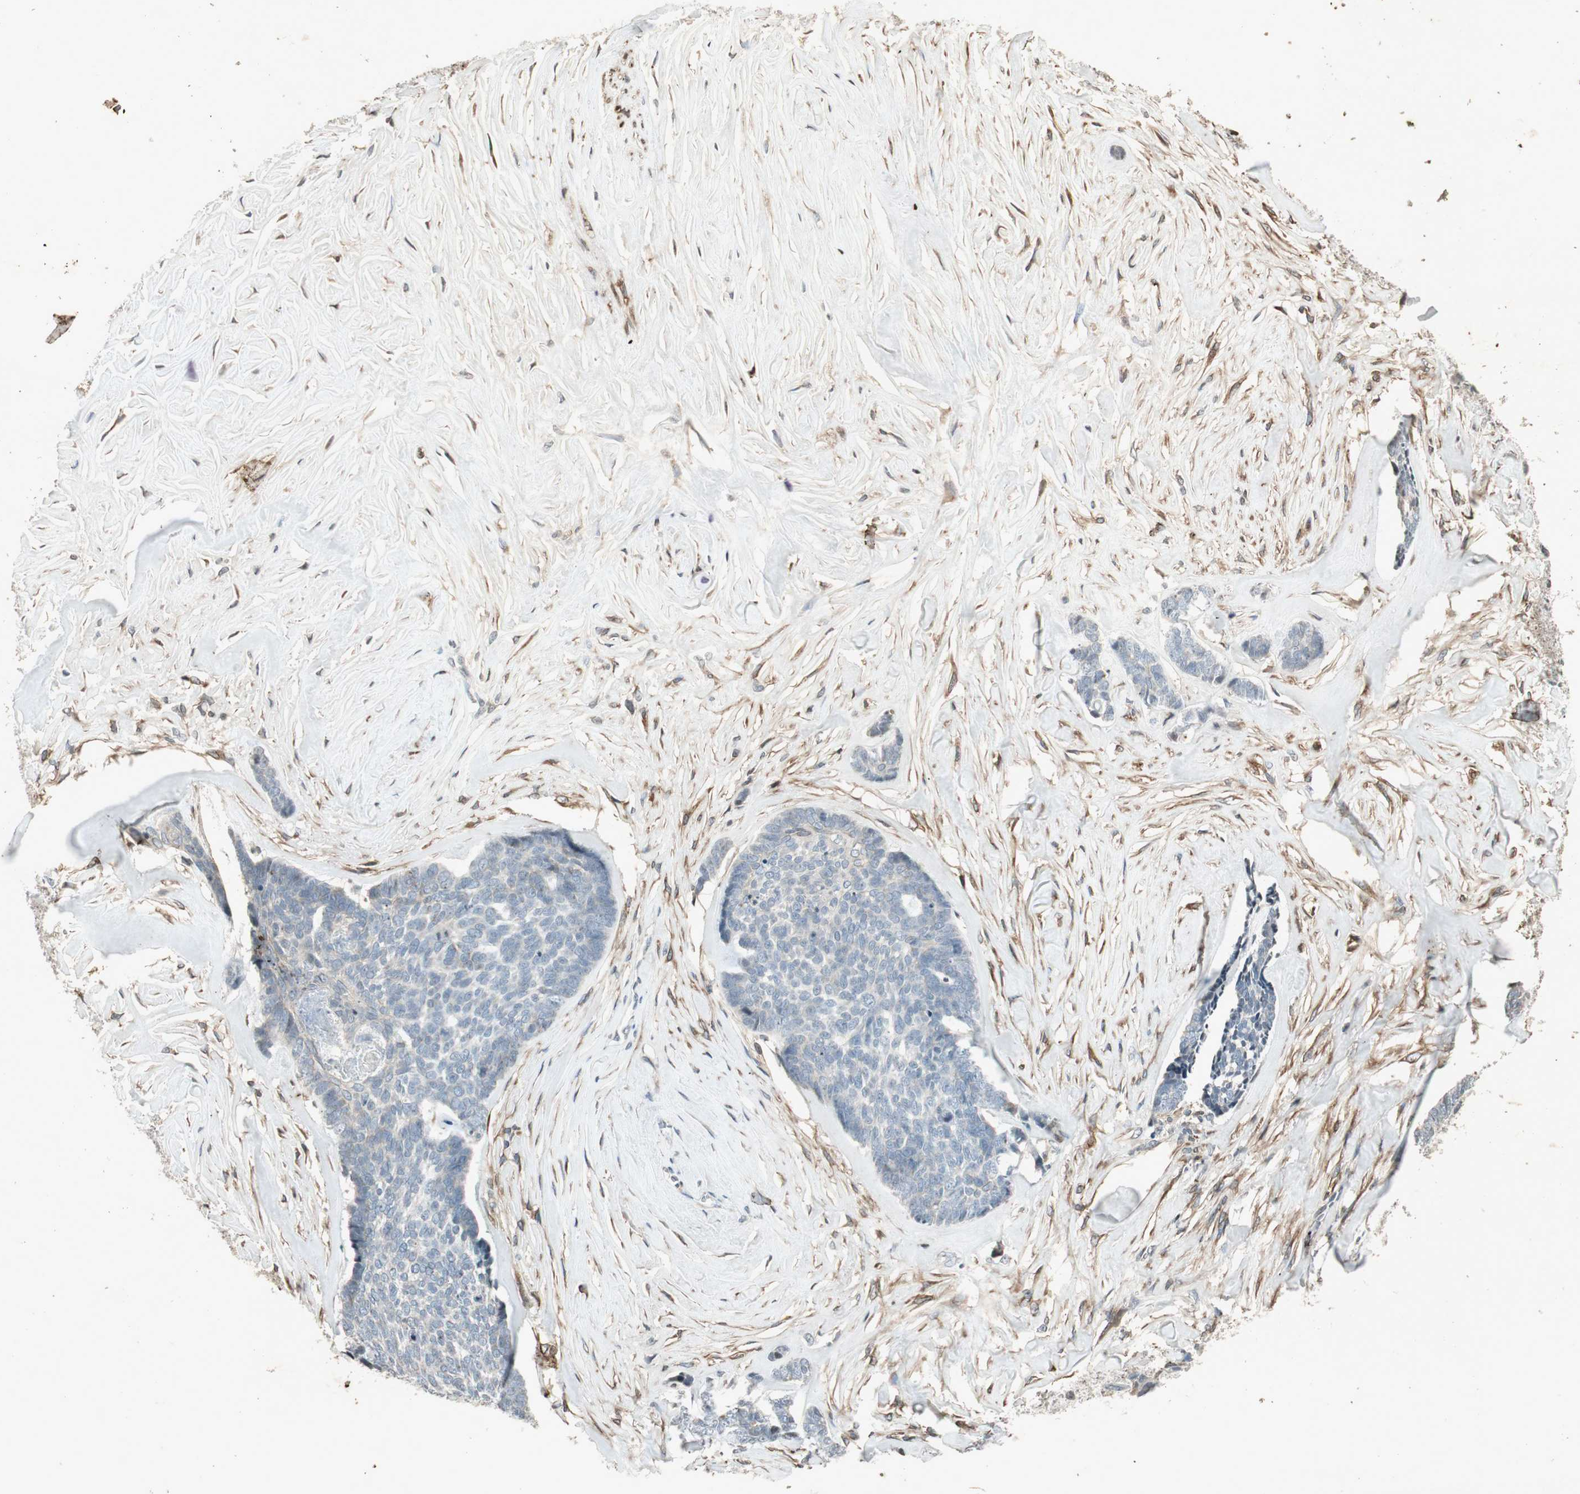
{"staining": {"intensity": "negative", "quantity": "none", "location": "none"}, "tissue": "skin cancer", "cell_type": "Tumor cells", "image_type": "cancer", "snomed": [{"axis": "morphology", "description": "Basal cell carcinoma"}, {"axis": "topography", "description": "Skin"}], "caption": "Tumor cells show no significant protein expression in skin cancer (basal cell carcinoma).", "gene": "PRKG1", "patient": {"sex": "male", "age": 84}}